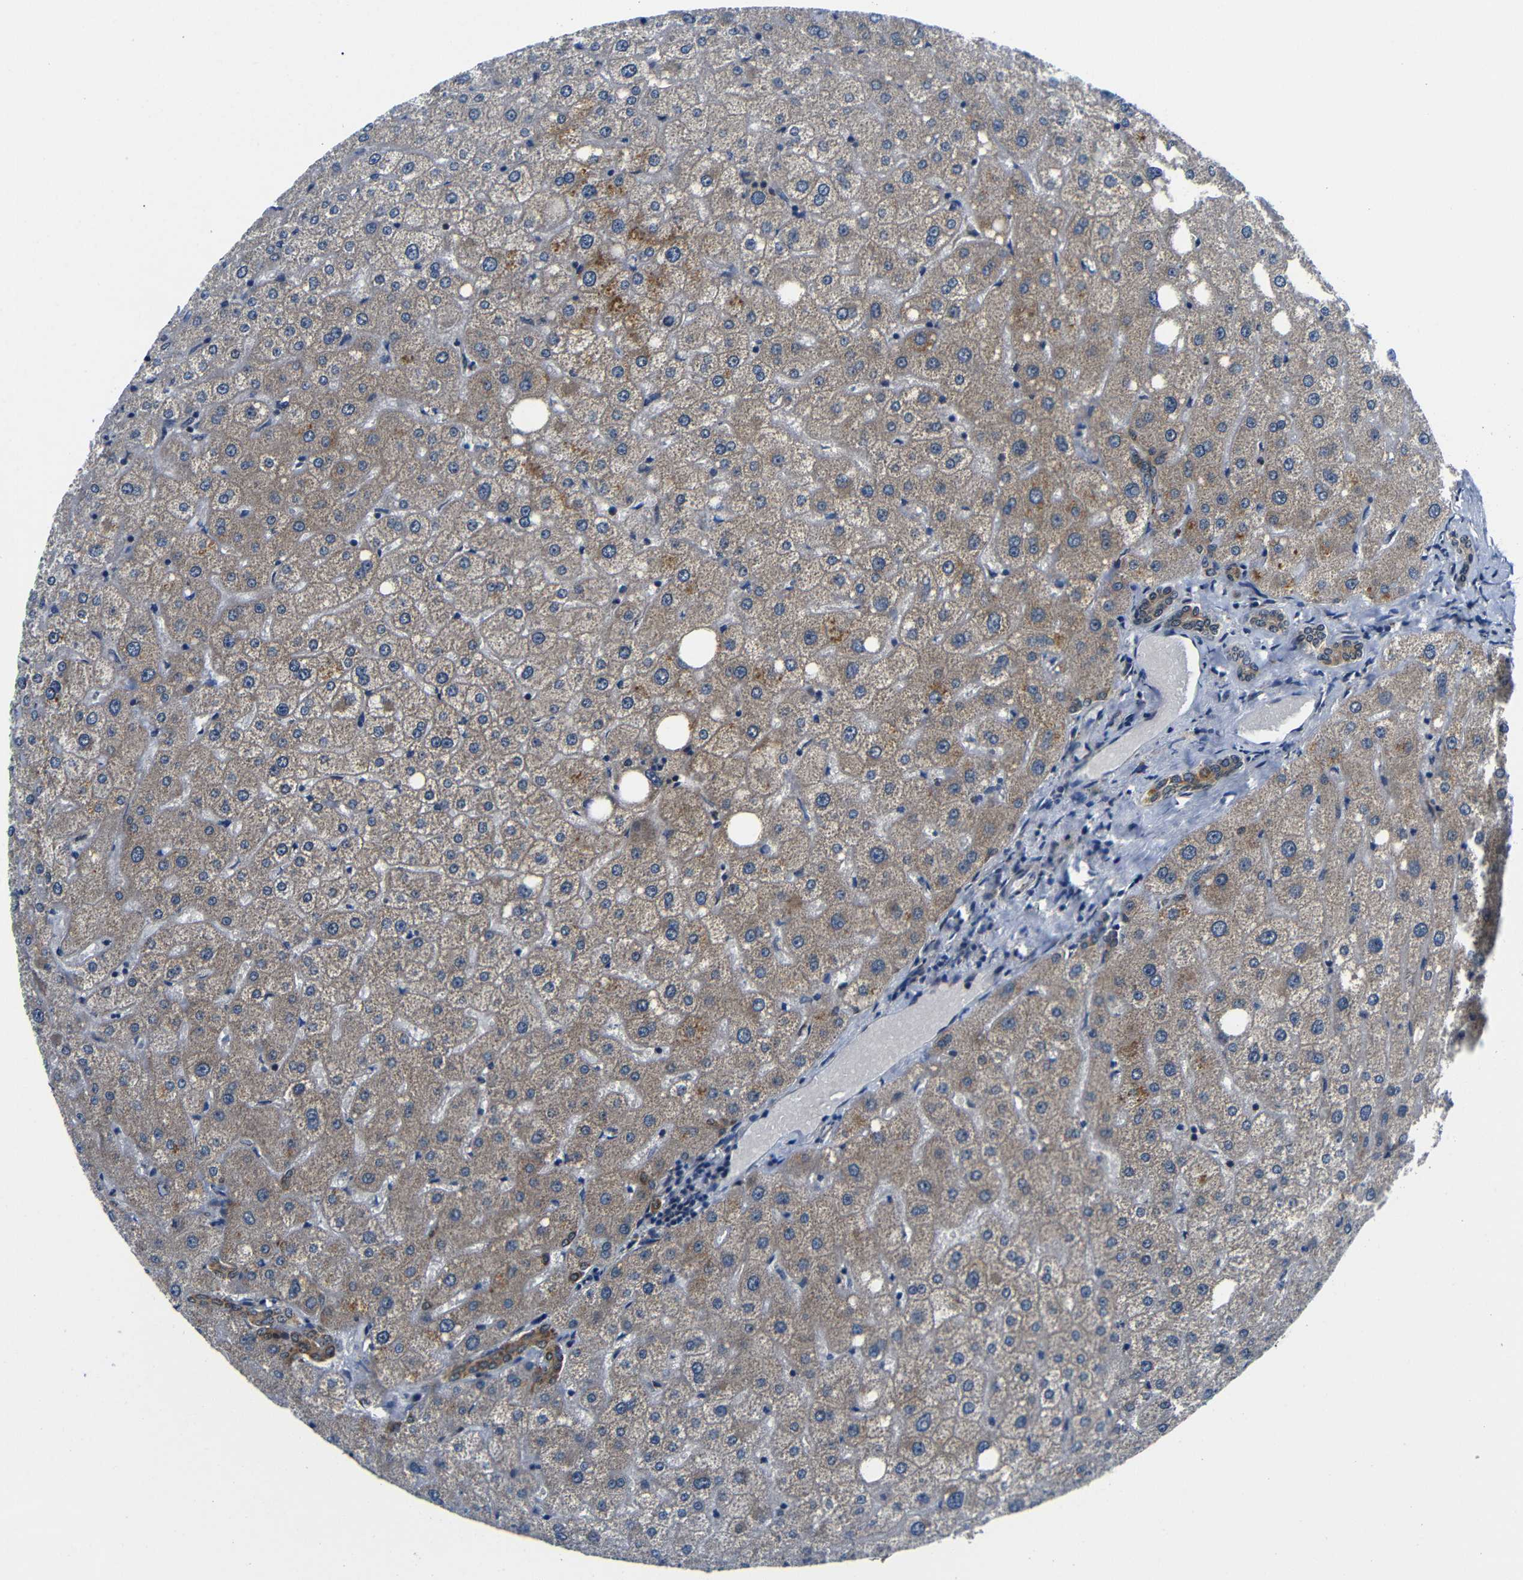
{"staining": {"intensity": "moderate", "quantity": ">75%", "location": "cytoplasmic/membranous"}, "tissue": "liver", "cell_type": "Cholangiocytes", "image_type": "normal", "snomed": [{"axis": "morphology", "description": "Normal tissue, NOS"}, {"axis": "topography", "description": "Liver"}], "caption": "Immunohistochemical staining of unremarkable human liver displays moderate cytoplasmic/membranous protein staining in about >75% of cholangiocytes. (brown staining indicates protein expression, while blue staining denotes nuclei).", "gene": "FKBP14", "patient": {"sex": "male", "age": 73}}